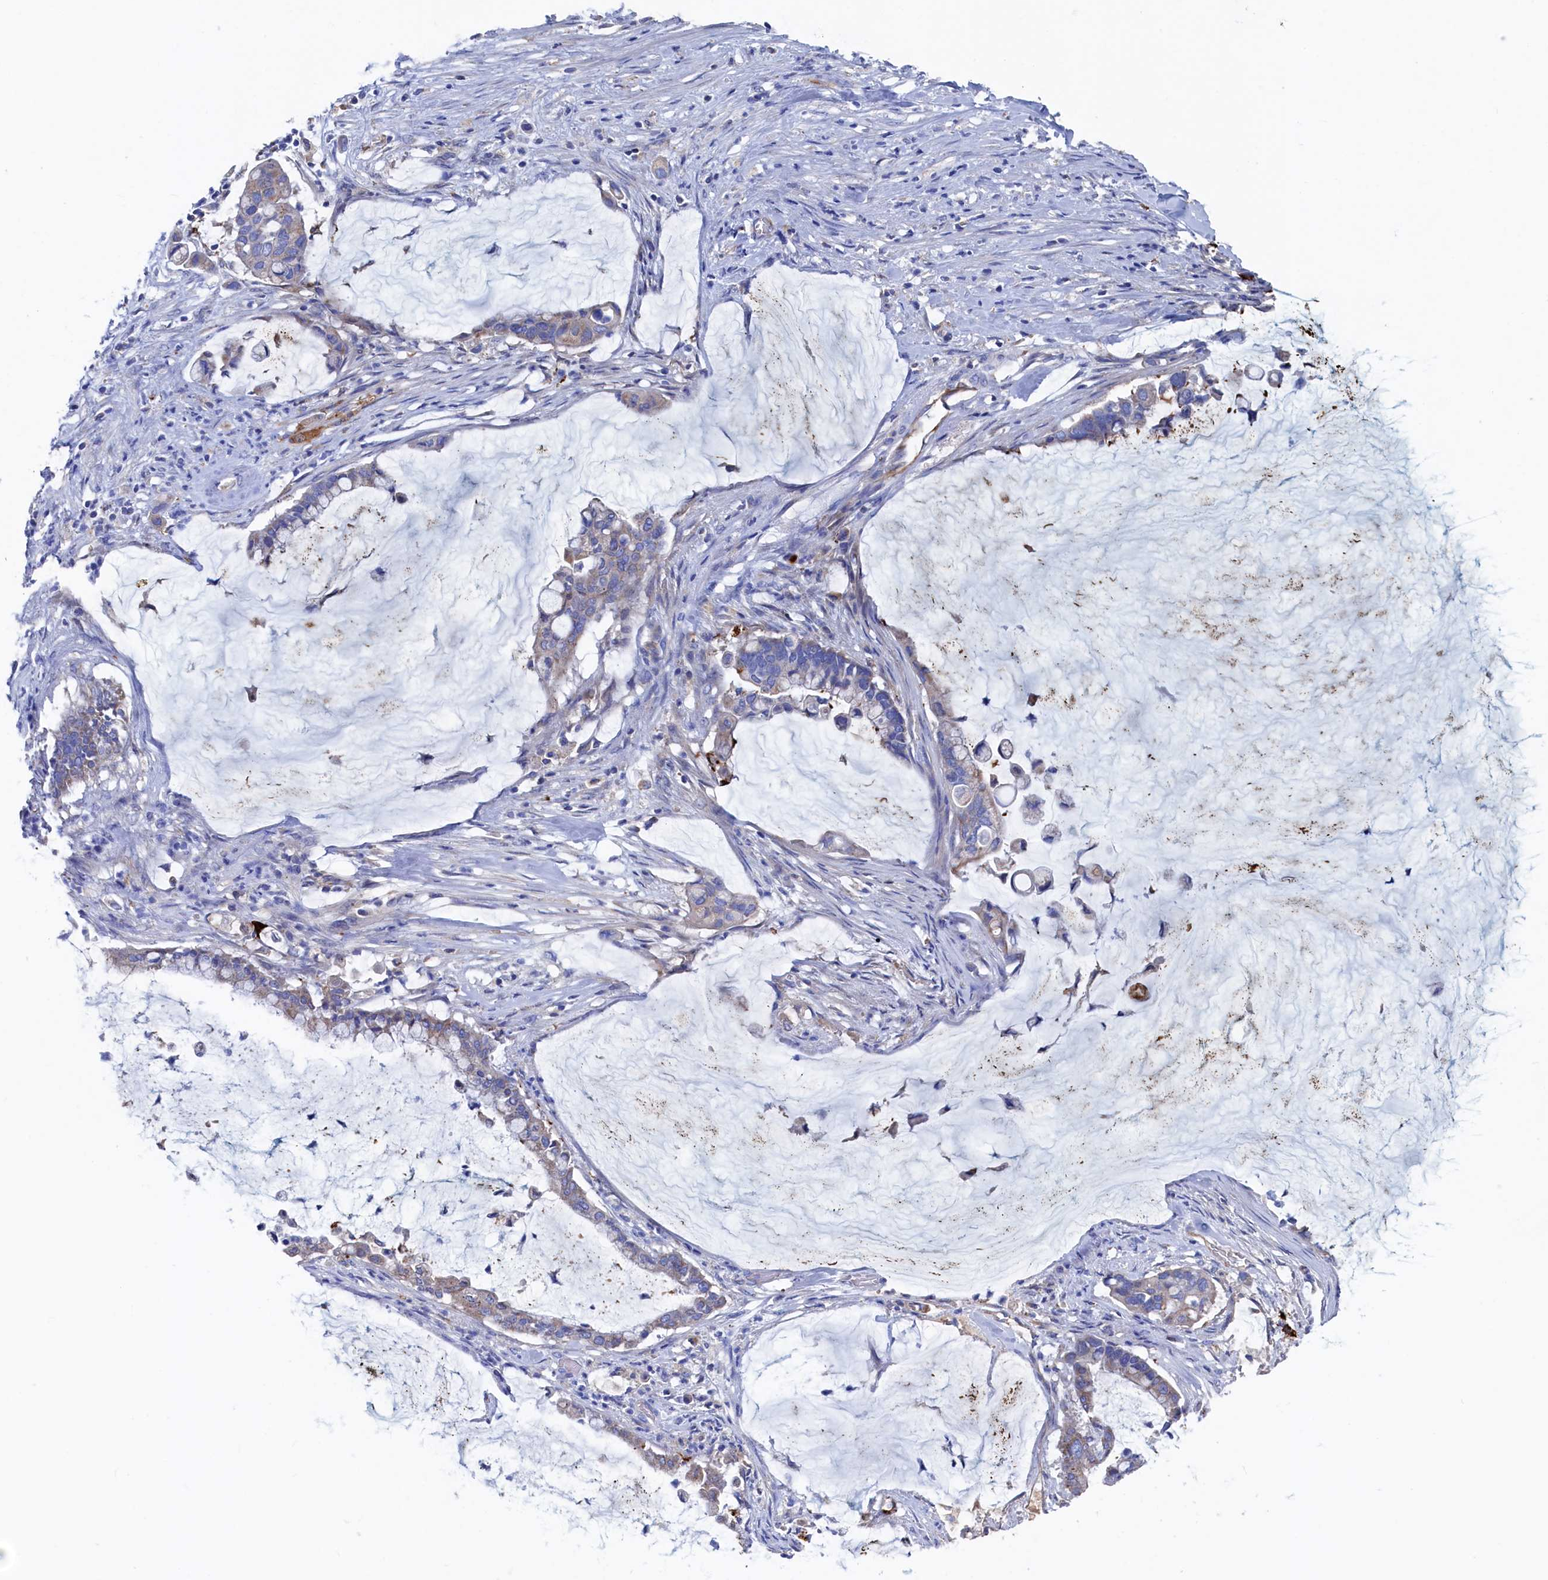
{"staining": {"intensity": "weak", "quantity": "<25%", "location": "cytoplasmic/membranous"}, "tissue": "pancreatic cancer", "cell_type": "Tumor cells", "image_type": "cancer", "snomed": [{"axis": "morphology", "description": "Adenocarcinoma, NOS"}, {"axis": "topography", "description": "Pancreas"}], "caption": "This photomicrograph is of pancreatic cancer stained with immunohistochemistry (IHC) to label a protein in brown with the nuclei are counter-stained blue. There is no expression in tumor cells.", "gene": "C12orf73", "patient": {"sex": "male", "age": 41}}